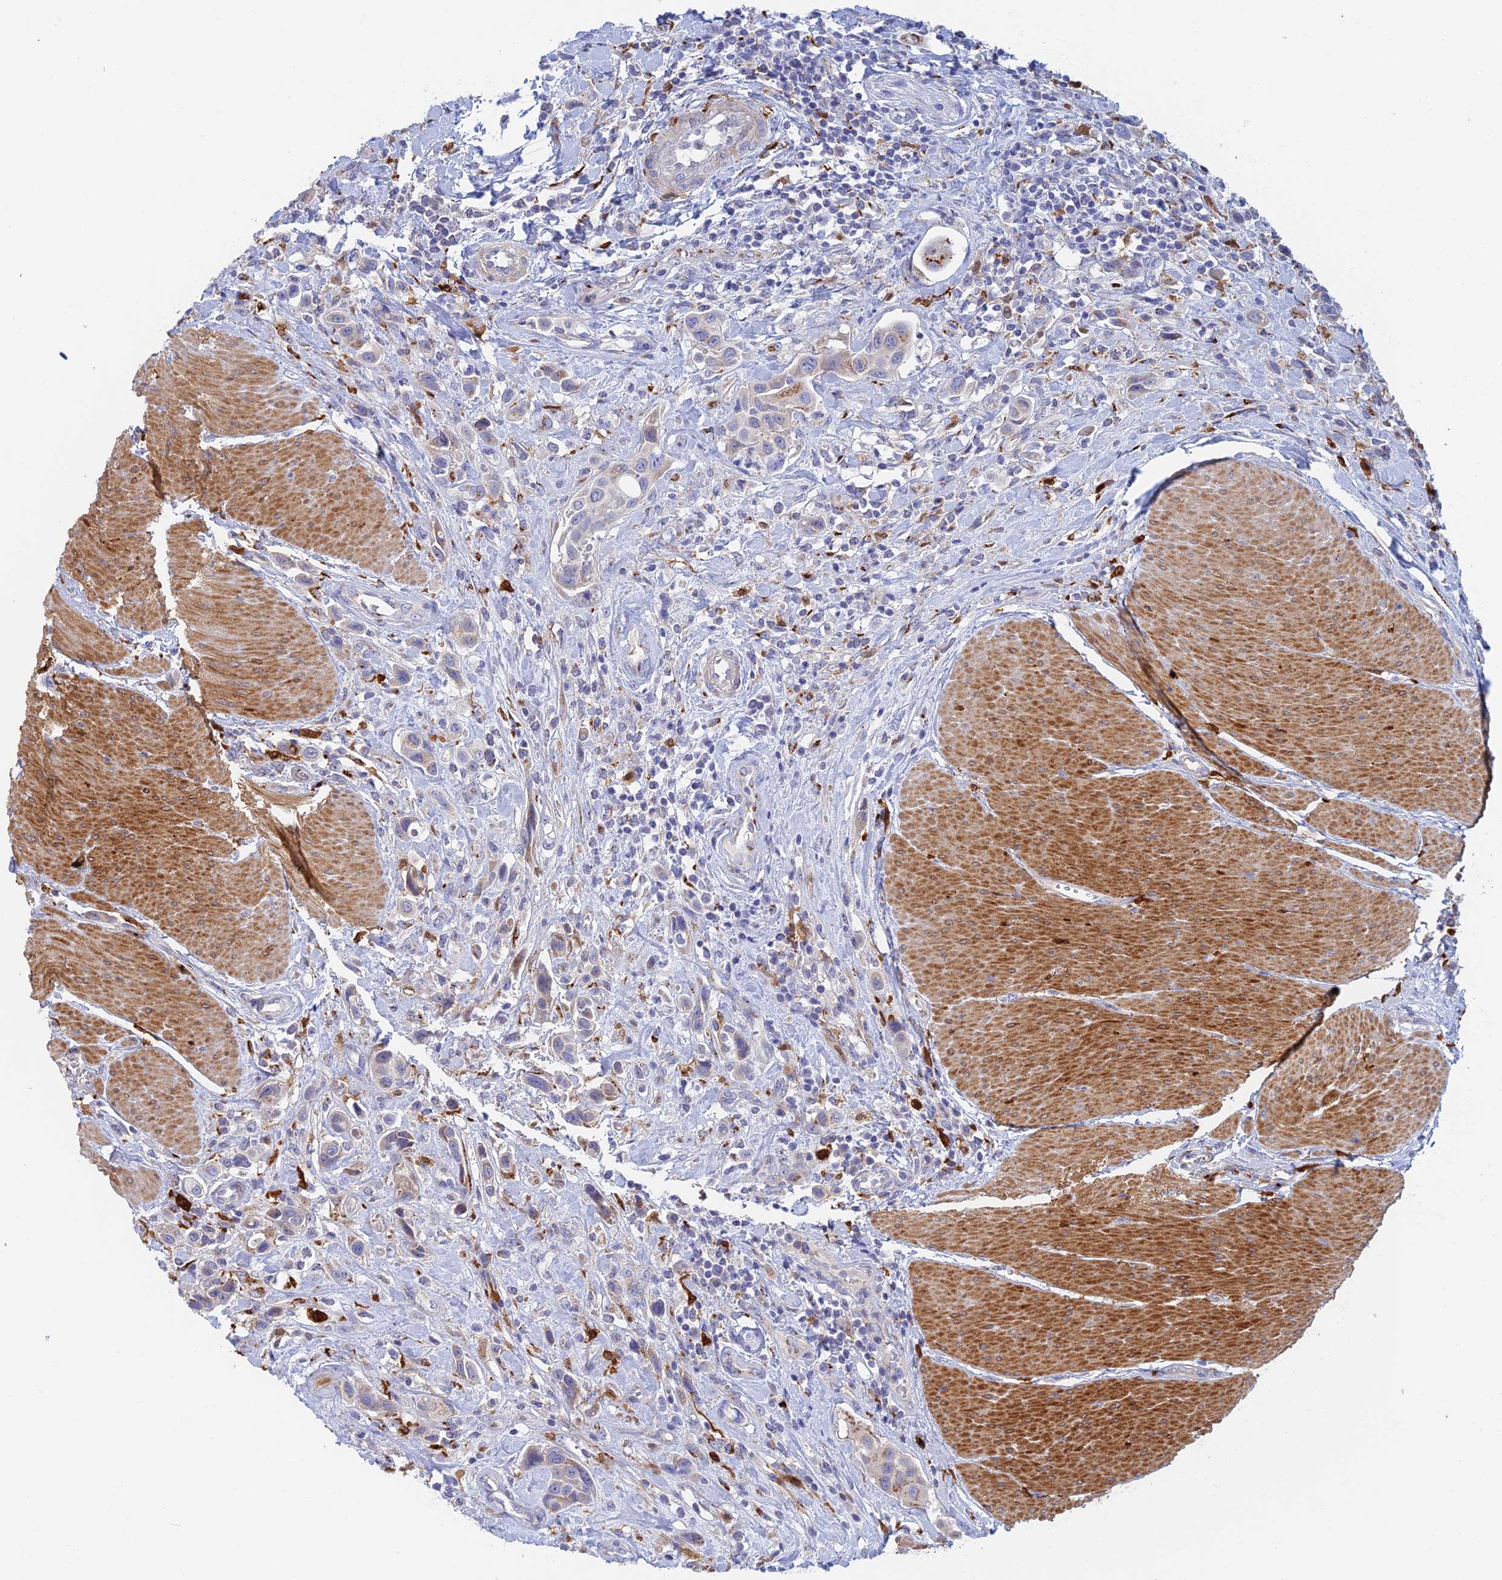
{"staining": {"intensity": "weak", "quantity": "25%-75%", "location": "cytoplasmic/membranous"}, "tissue": "urothelial cancer", "cell_type": "Tumor cells", "image_type": "cancer", "snomed": [{"axis": "morphology", "description": "Urothelial carcinoma, High grade"}, {"axis": "topography", "description": "Urinary bladder"}], "caption": "A brown stain highlights weak cytoplasmic/membranous expression of a protein in urothelial carcinoma (high-grade) tumor cells. The staining was performed using DAB to visualize the protein expression in brown, while the nuclei were stained in blue with hematoxylin (Magnification: 20x).", "gene": "SLC24A3", "patient": {"sex": "male", "age": 50}}